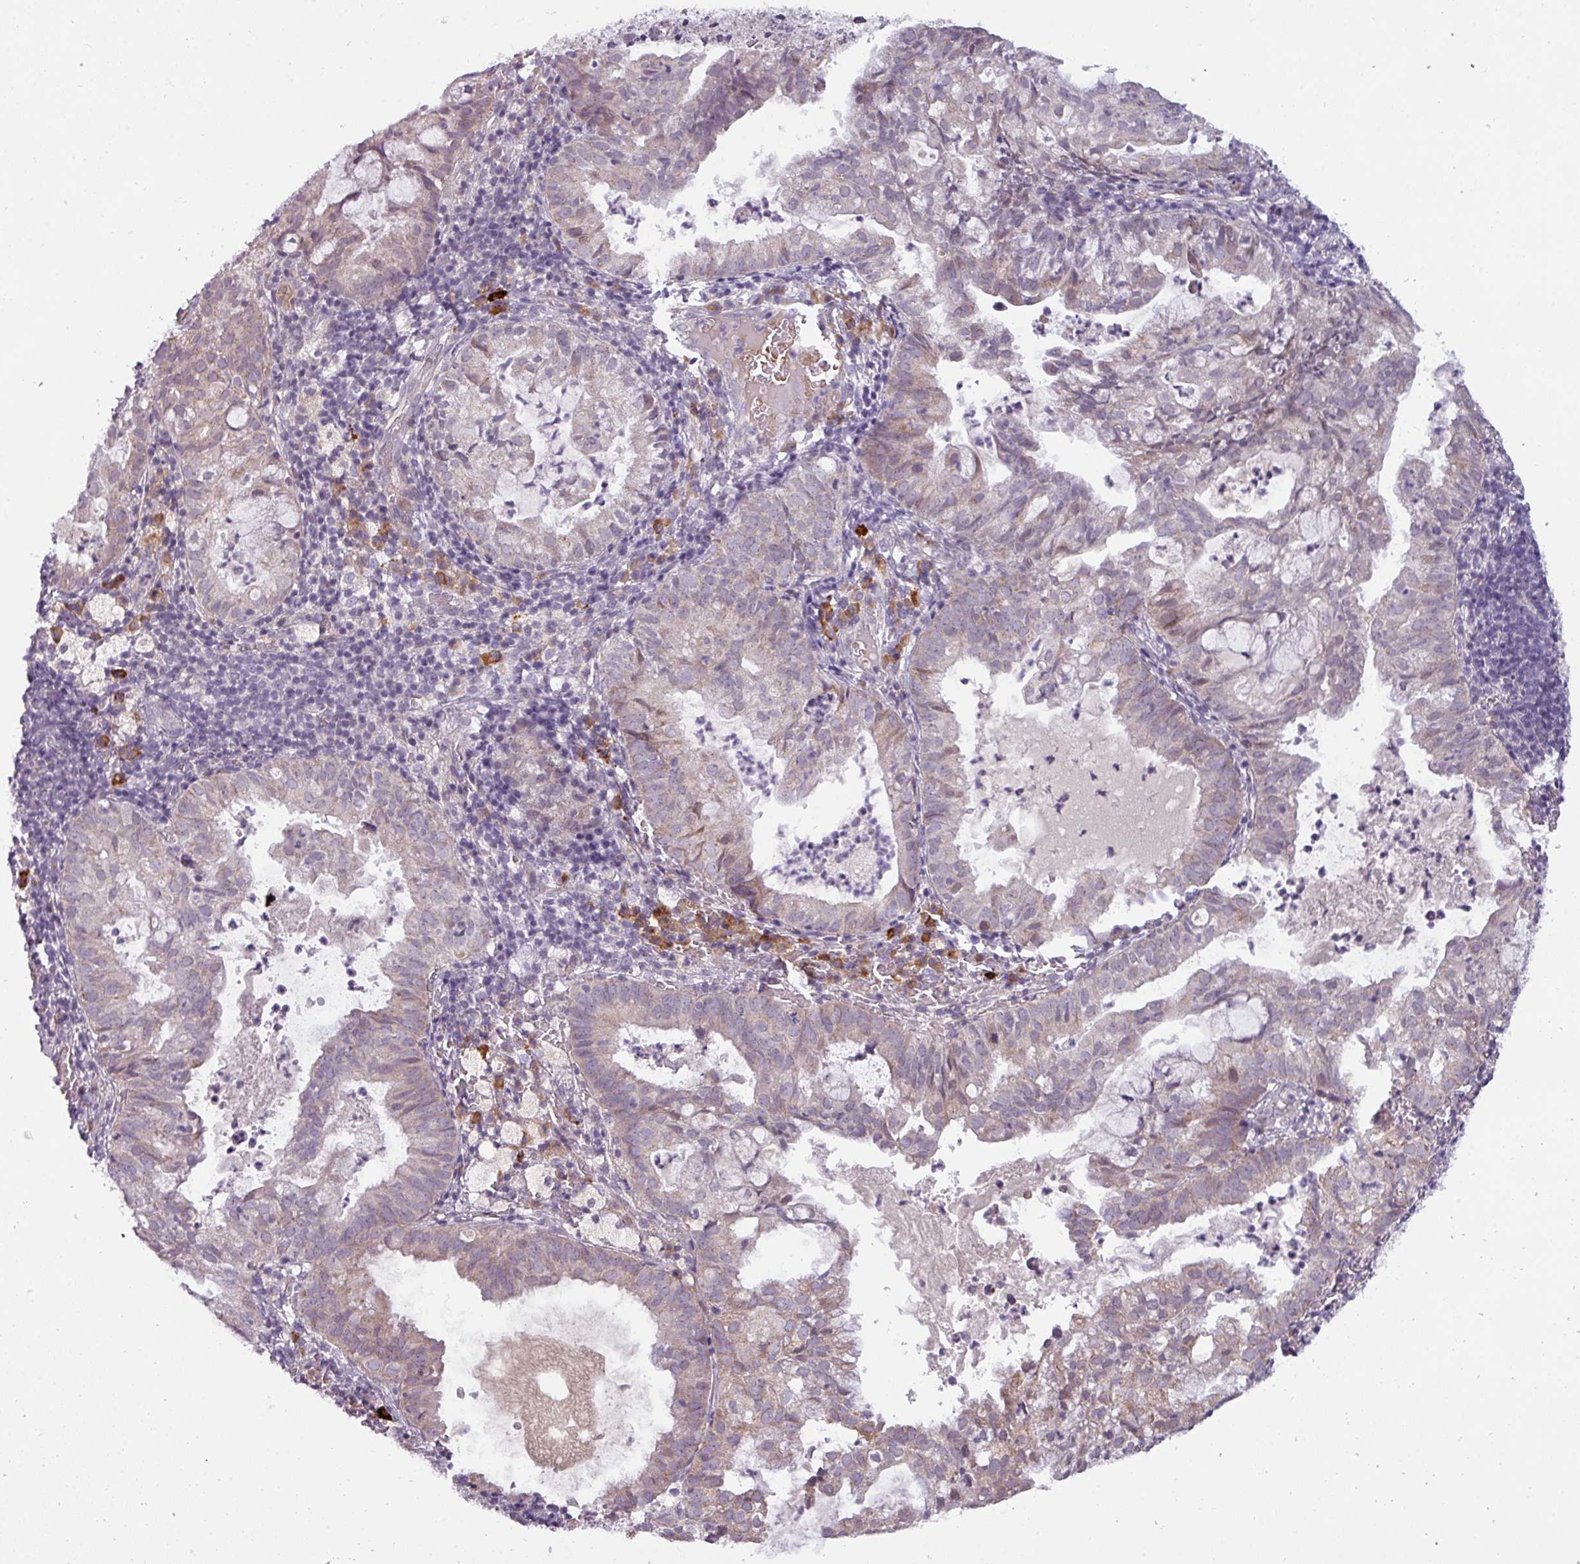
{"staining": {"intensity": "weak", "quantity": "<25%", "location": "cytoplasmic/membranous"}, "tissue": "endometrial cancer", "cell_type": "Tumor cells", "image_type": "cancer", "snomed": [{"axis": "morphology", "description": "Adenocarcinoma, NOS"}, {"axis": "topography", "description": "Endometrium"}], "caption": "Immunohistochemical staining of human endometrial cancer (adenocarcinoma) exhibits no significant expression in tumor cells.", "gene": "C2orf68", "patient": {"sex": "female", "age": 80}}